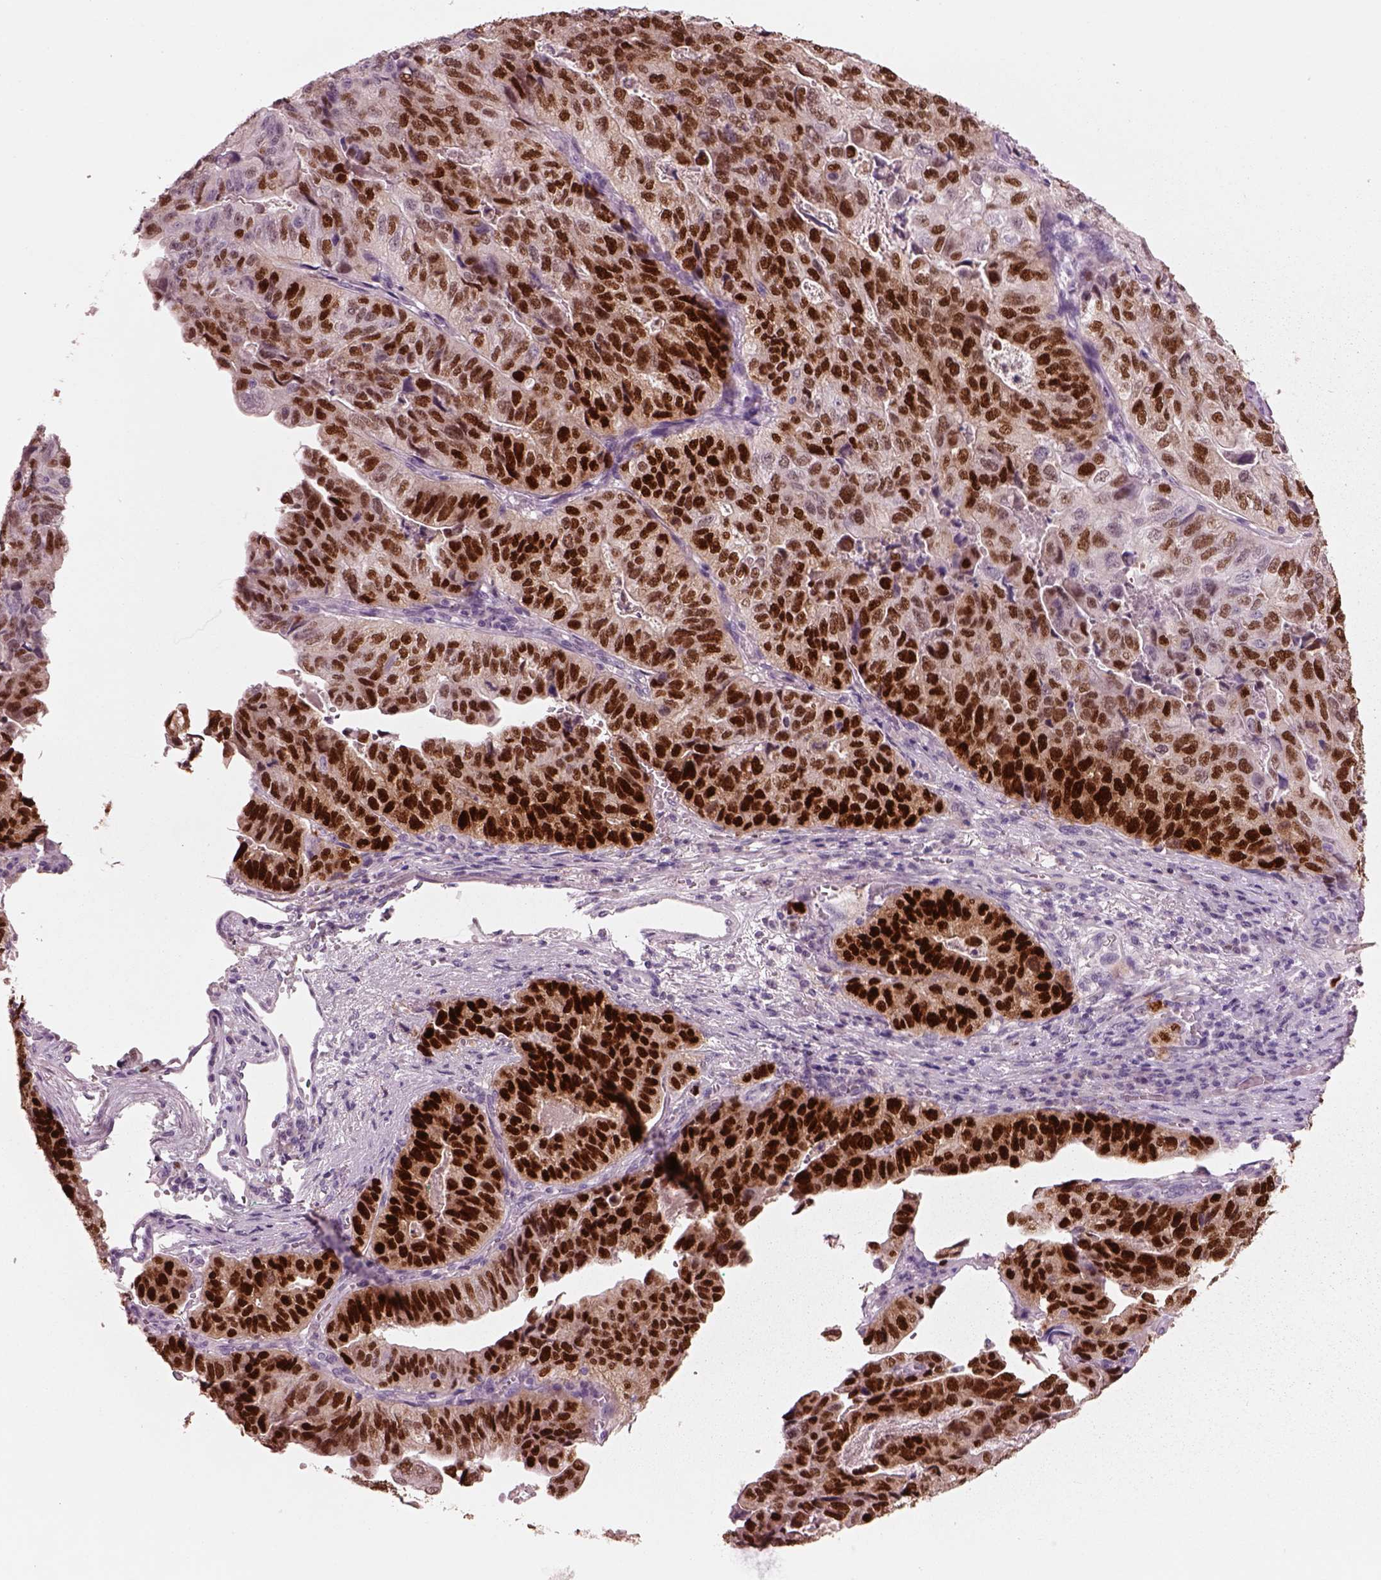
{"staining": {"intensity": "strong", "quantity": ">75%", "location": "nuclear"}, "tissue": "stomach cancer", "cell_type": "Tumor cells", "image_type": "cancer", "snomed": [{"axis": "morphology", "description": "Adenocarcinoma, NOS"}, {"axis": "topography", "description": "Stomach, upper"}], "caption": "This is an image of immunohistochemistry staining of adenocarcinoma (stomach), which shows strong positivity in the nuclear of tumor cells.", "gene": "SOX9", "patient": {"sex": "female", "age": 67}}